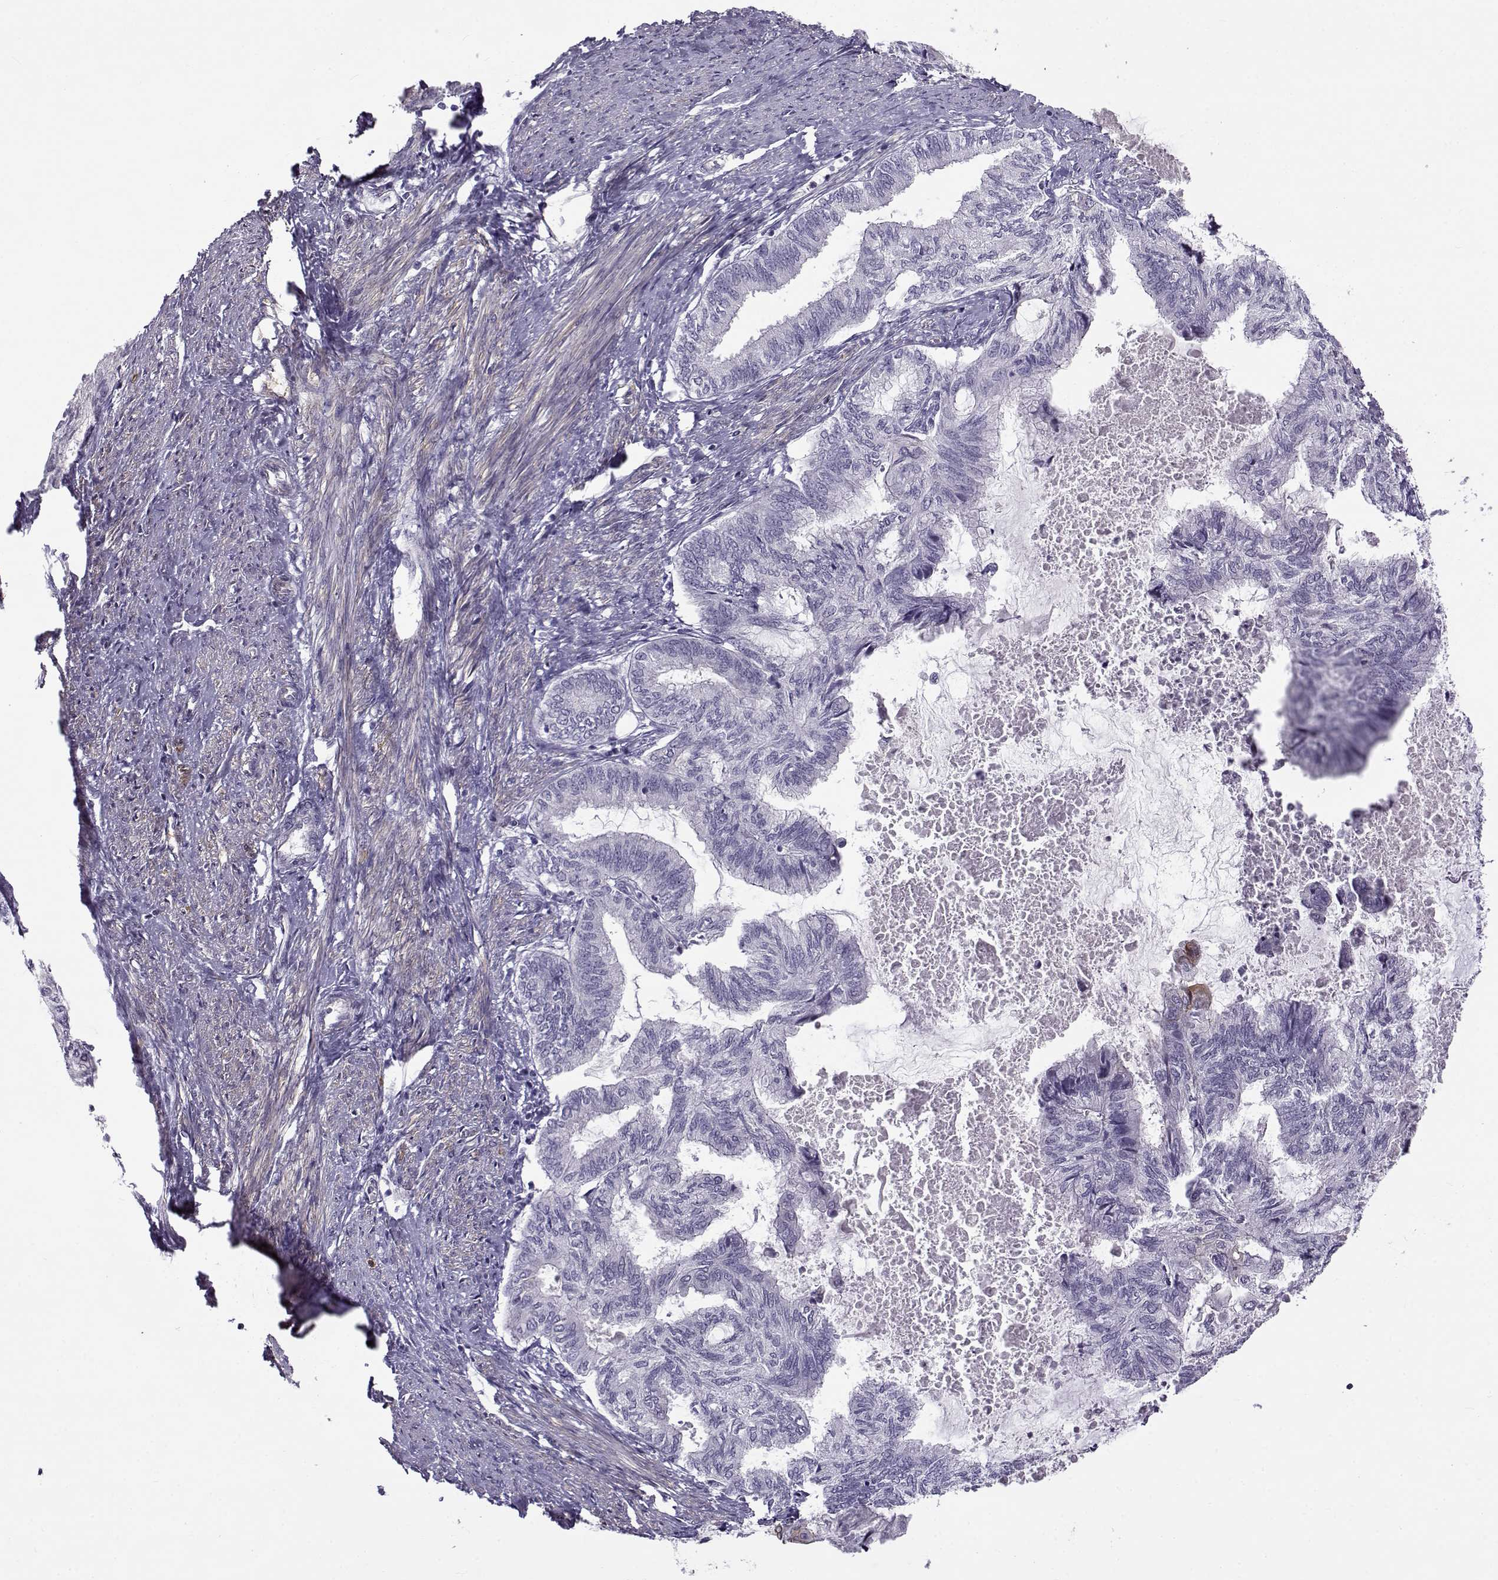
{"staining": {"intensity": "negative", "quantity": "none", "location": "none"}, "tissue": "endometrial cancer", "cell_type": "Tumor cells", "image_type": "cancer", "snomed": [{"axis": "morphology", "description": "Adenocarcinoma, NOS"}, {"axis": "topography", "description": "Endometrium"}], "caption": "Tumor cells are negative for protein expression in human adenocarcinoma (endometrial). Nuclei are stained in blue.", "gene": "BACH1", "patient": {"sex": "female", "age": 86}}